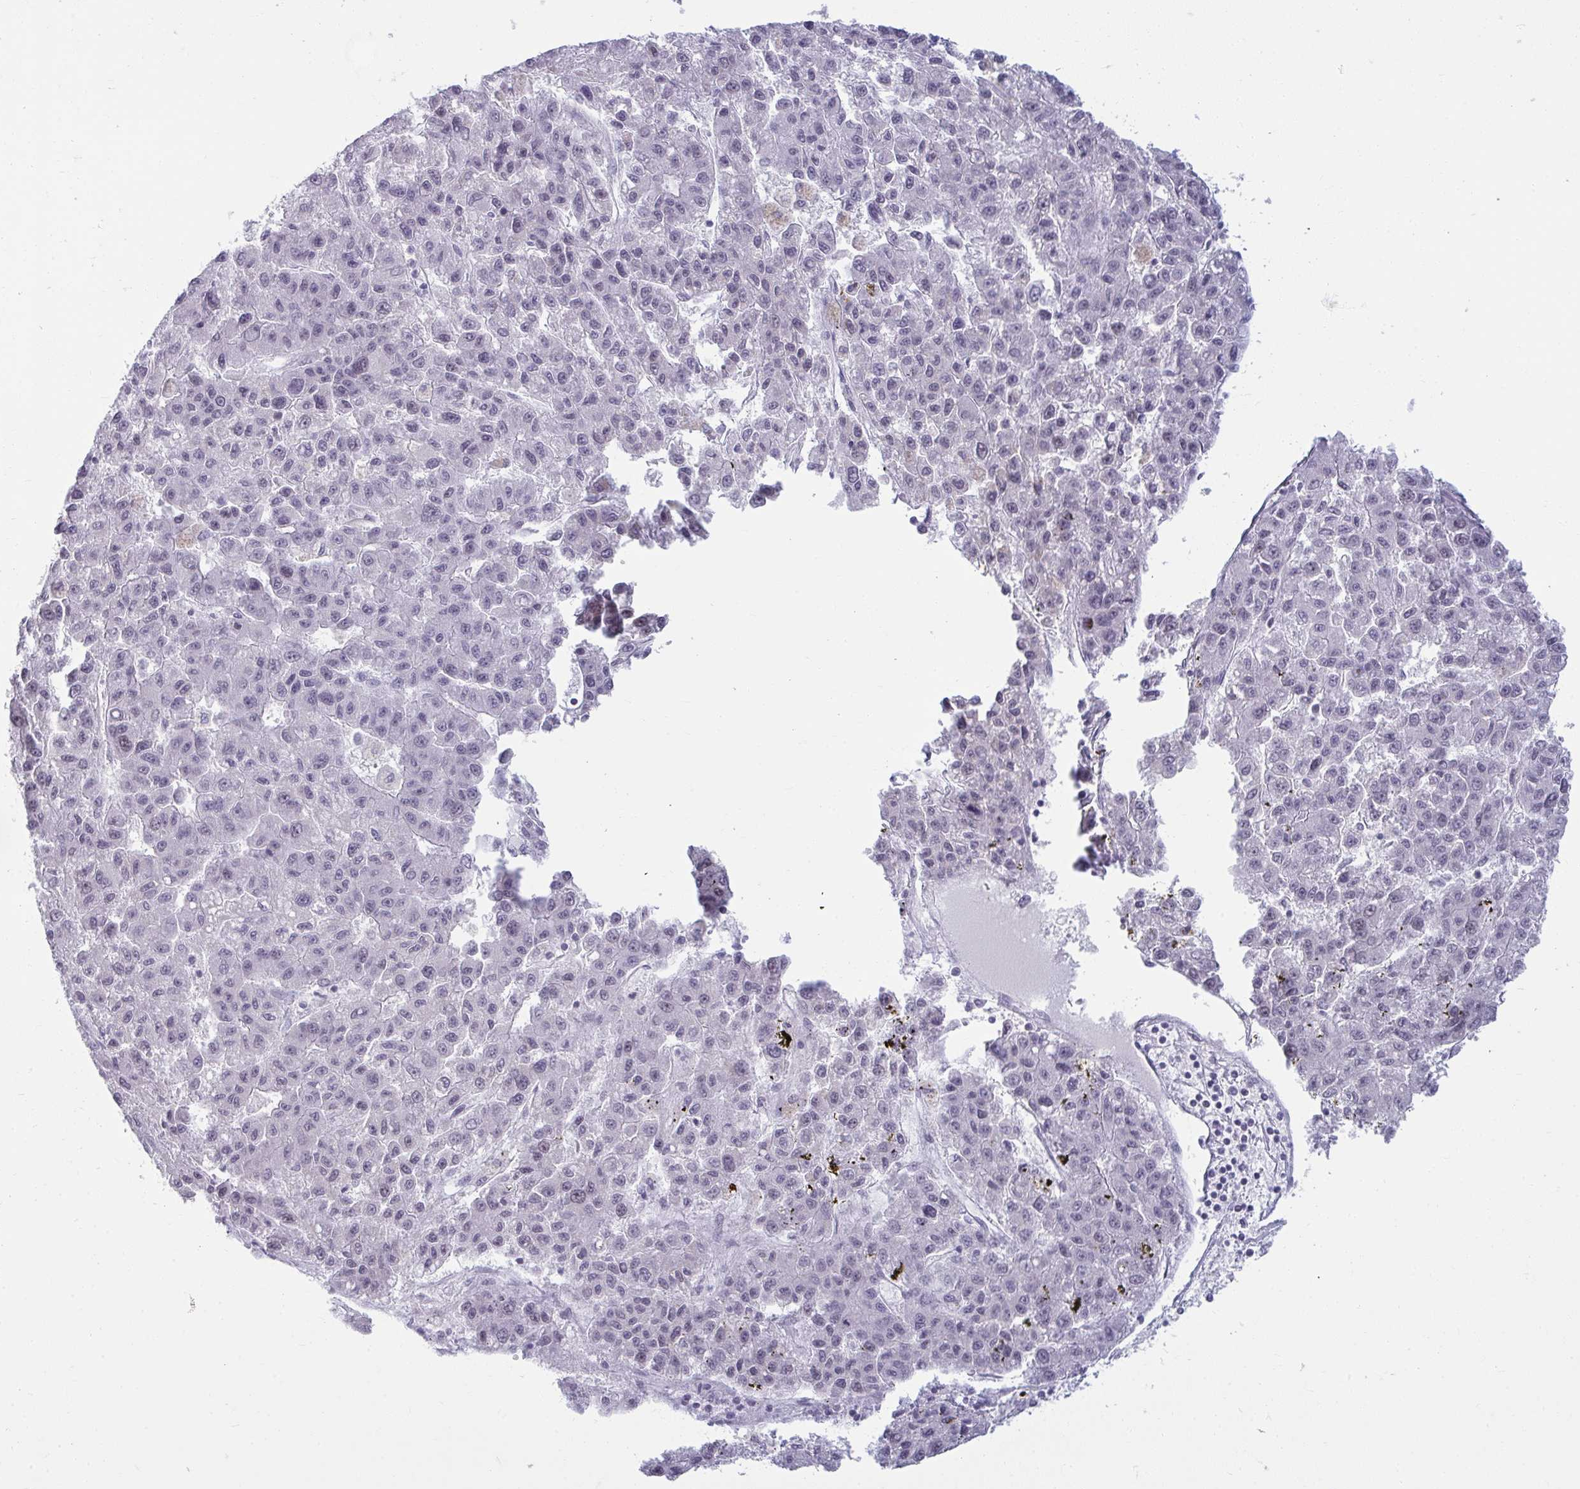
{"staining": {"intensity": "negative", "quantity": "none", "location": "none"}, "tissue": "liver cancer", "cell_type": "Tumor cells", "image_type": "cancer", "snomed": [{"axis": "morphology", "description": "Carcinoma, Hepatocellular, NOS"}, {"axis": "topography", "description": "Liver"}], "caption": "Immunohistochemistry of liver hepatocellular carcinoma demonstrates no expression in tumor cells. (IHC, brightfield microscopy, high magnification).", "gene": "RNASEH1", "patient": {"sex": "male", "age": 70}}